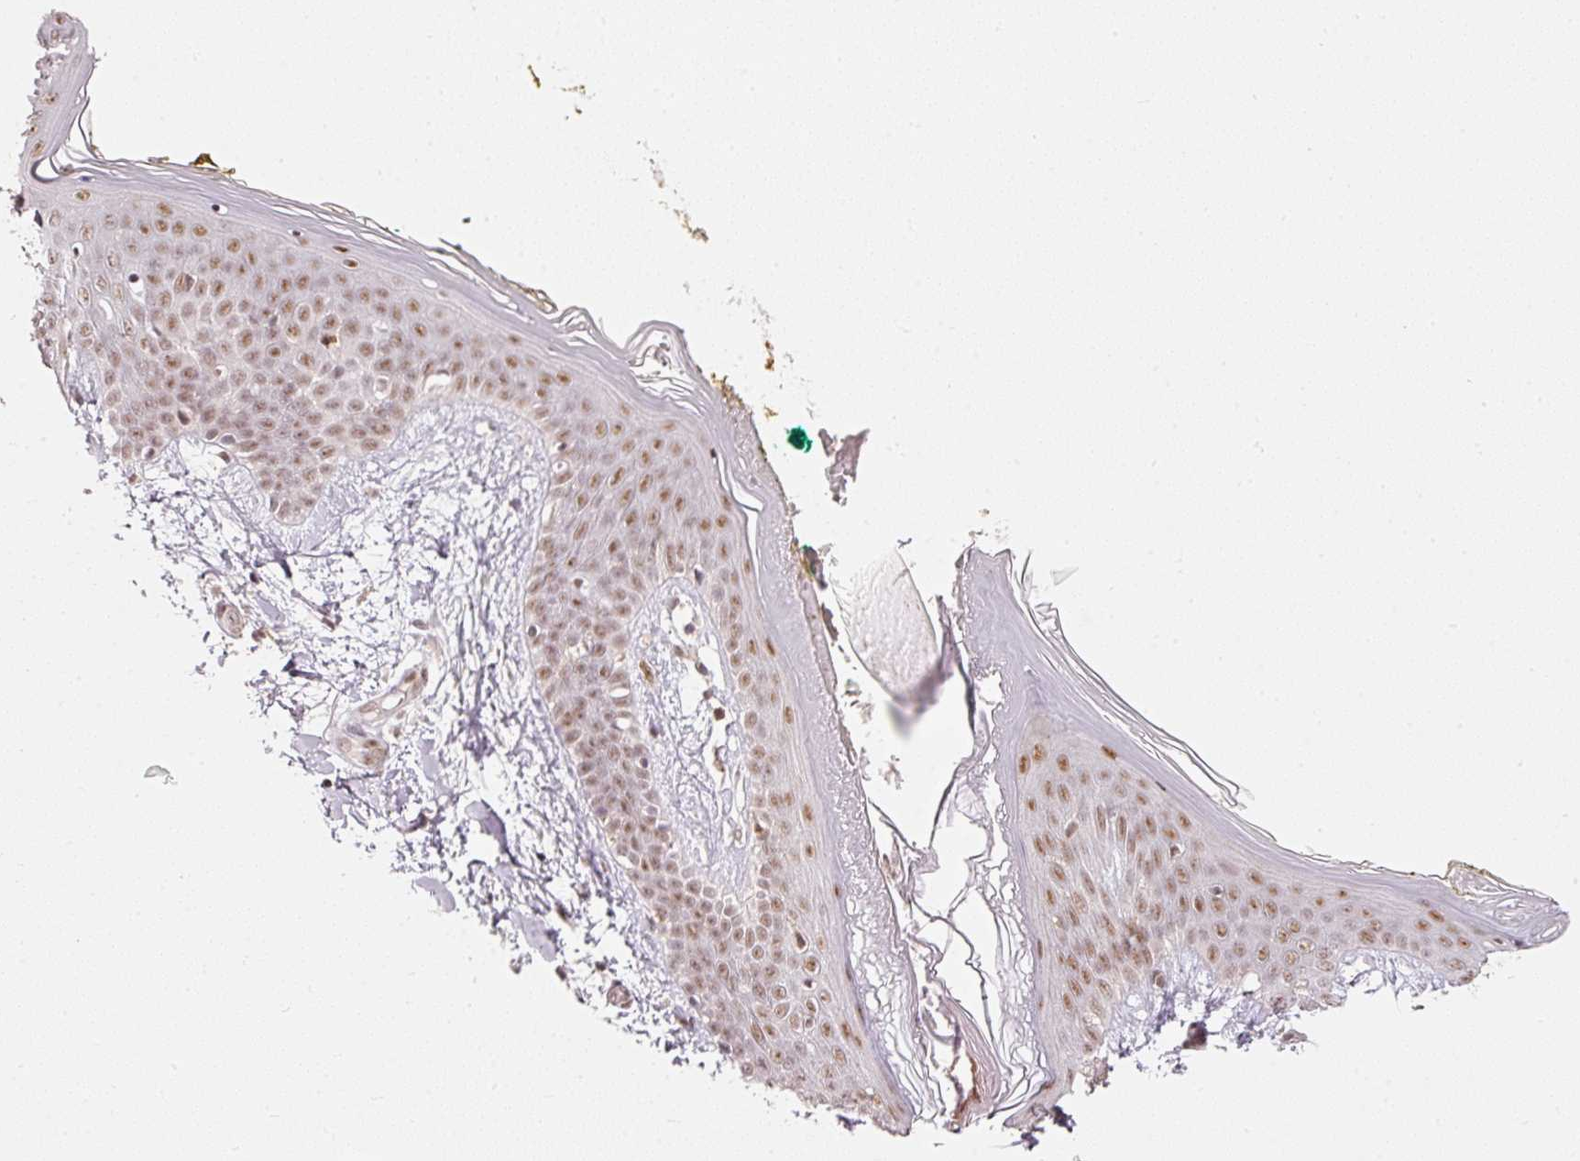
{"staining": {"intensity": "moderate", "quantity": ">75%", "location": "nuclear"}, "tissue": "skin", "cell_type": "Fibroblasts", "image_type": "normal", "snomed": [{"axis": "morphology", "description": "Normal tissue, NOS"}, {"axis": "topography", "description": "Skin"}], "caption": "Protein expression analysis of unremarkable human skin reveals moderate nuclear positivity in about >75% of fibroblasts.", "gene": "THOC6", "patient": {"sex": "female", "age": 34}}